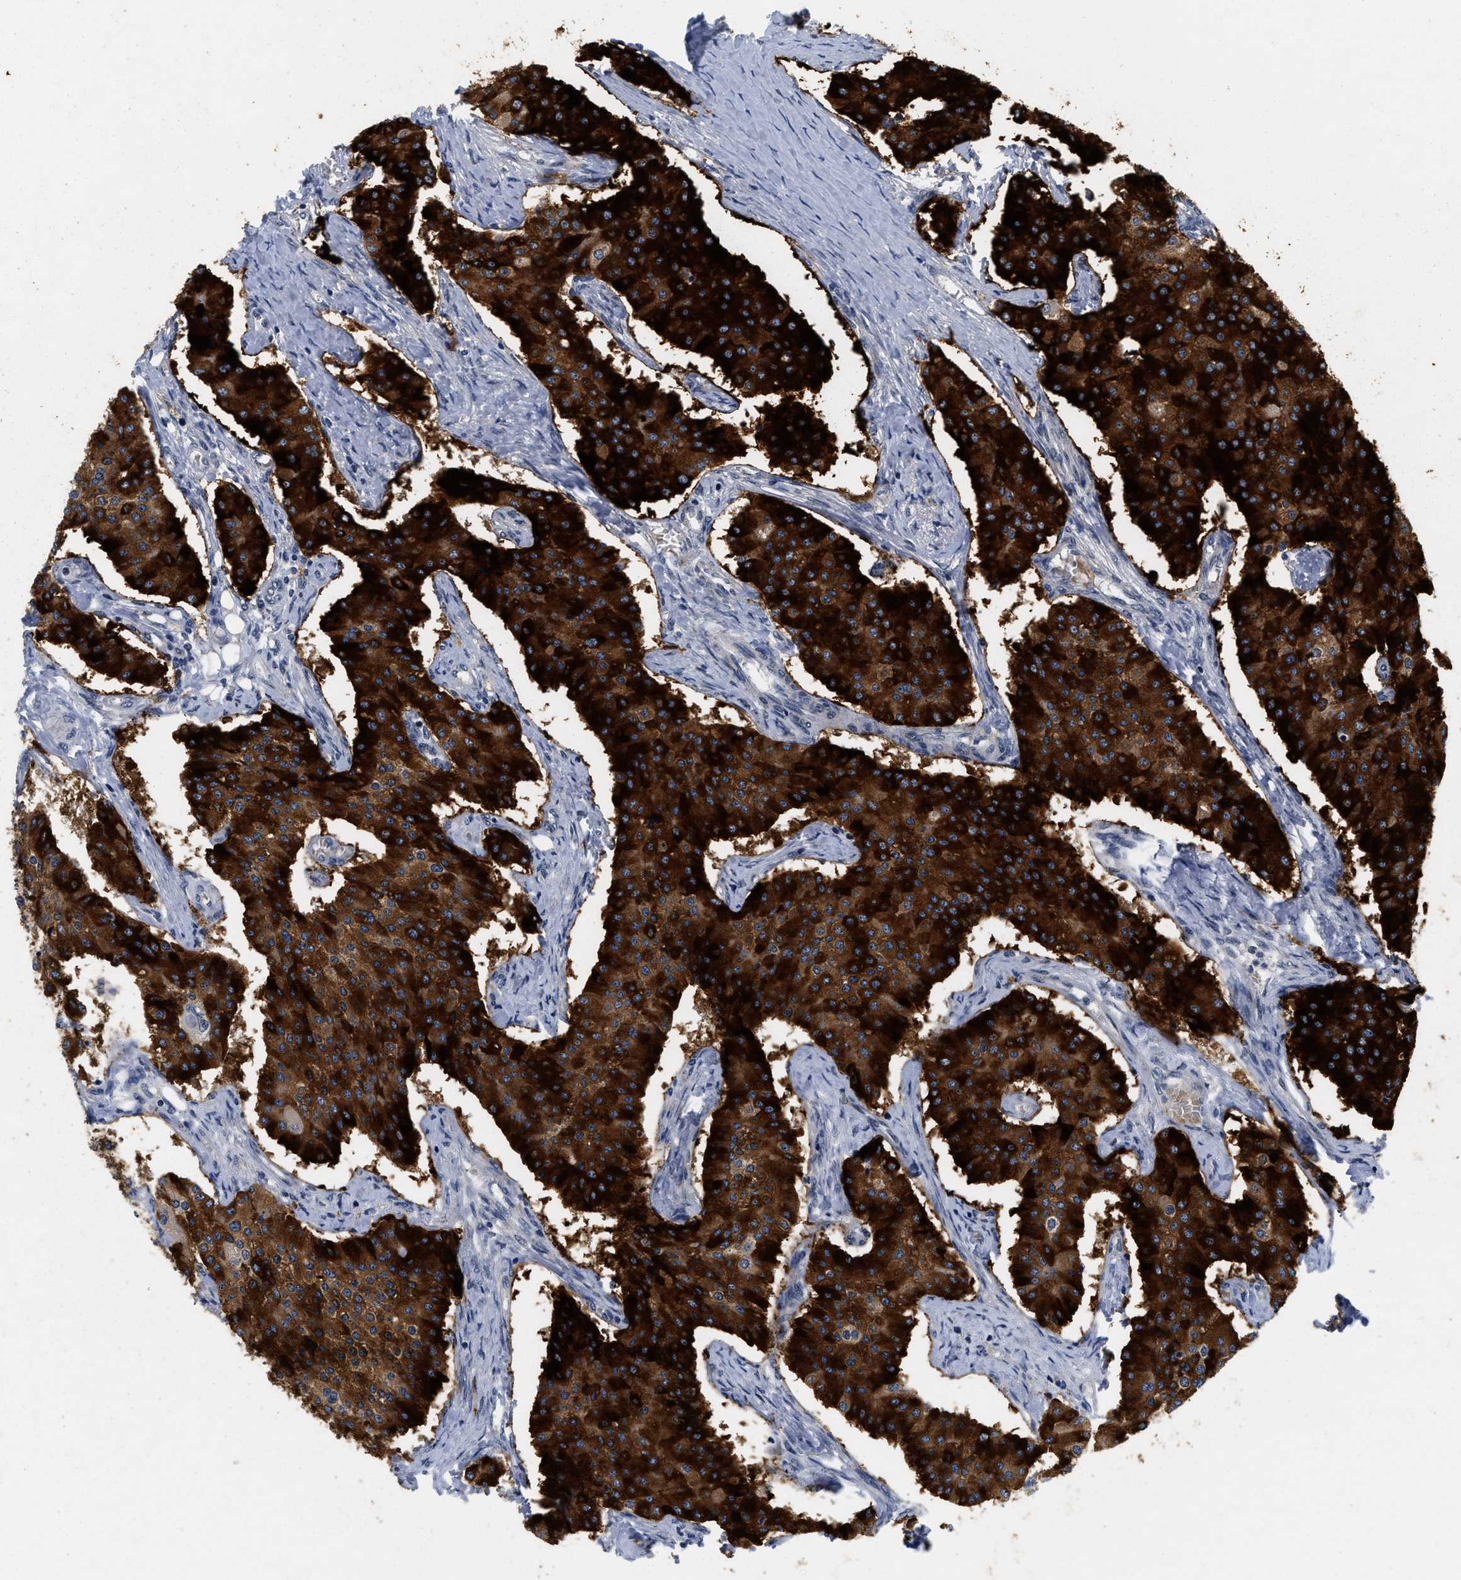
{"staining": {"intensity": "strong", "quantity": ">75%", "location": "cytoplasmic/membranous"}, "tissue": "carcinoid", "cell_type": "Tumor cells", "image_type": "cancer", "snomed": [{"axis": "morphology", "description": "Carcinoid, malignant, NOS"}, {"axis": "topography", "description": "Colon"}], "caption": "A histopathology image of malignant carcinoid stained for a protein shows strong cytoplasmic/membranous brown staining in tumor cells.", "gene": "VIP", "patient": {"sex": "female", "age": 52}}